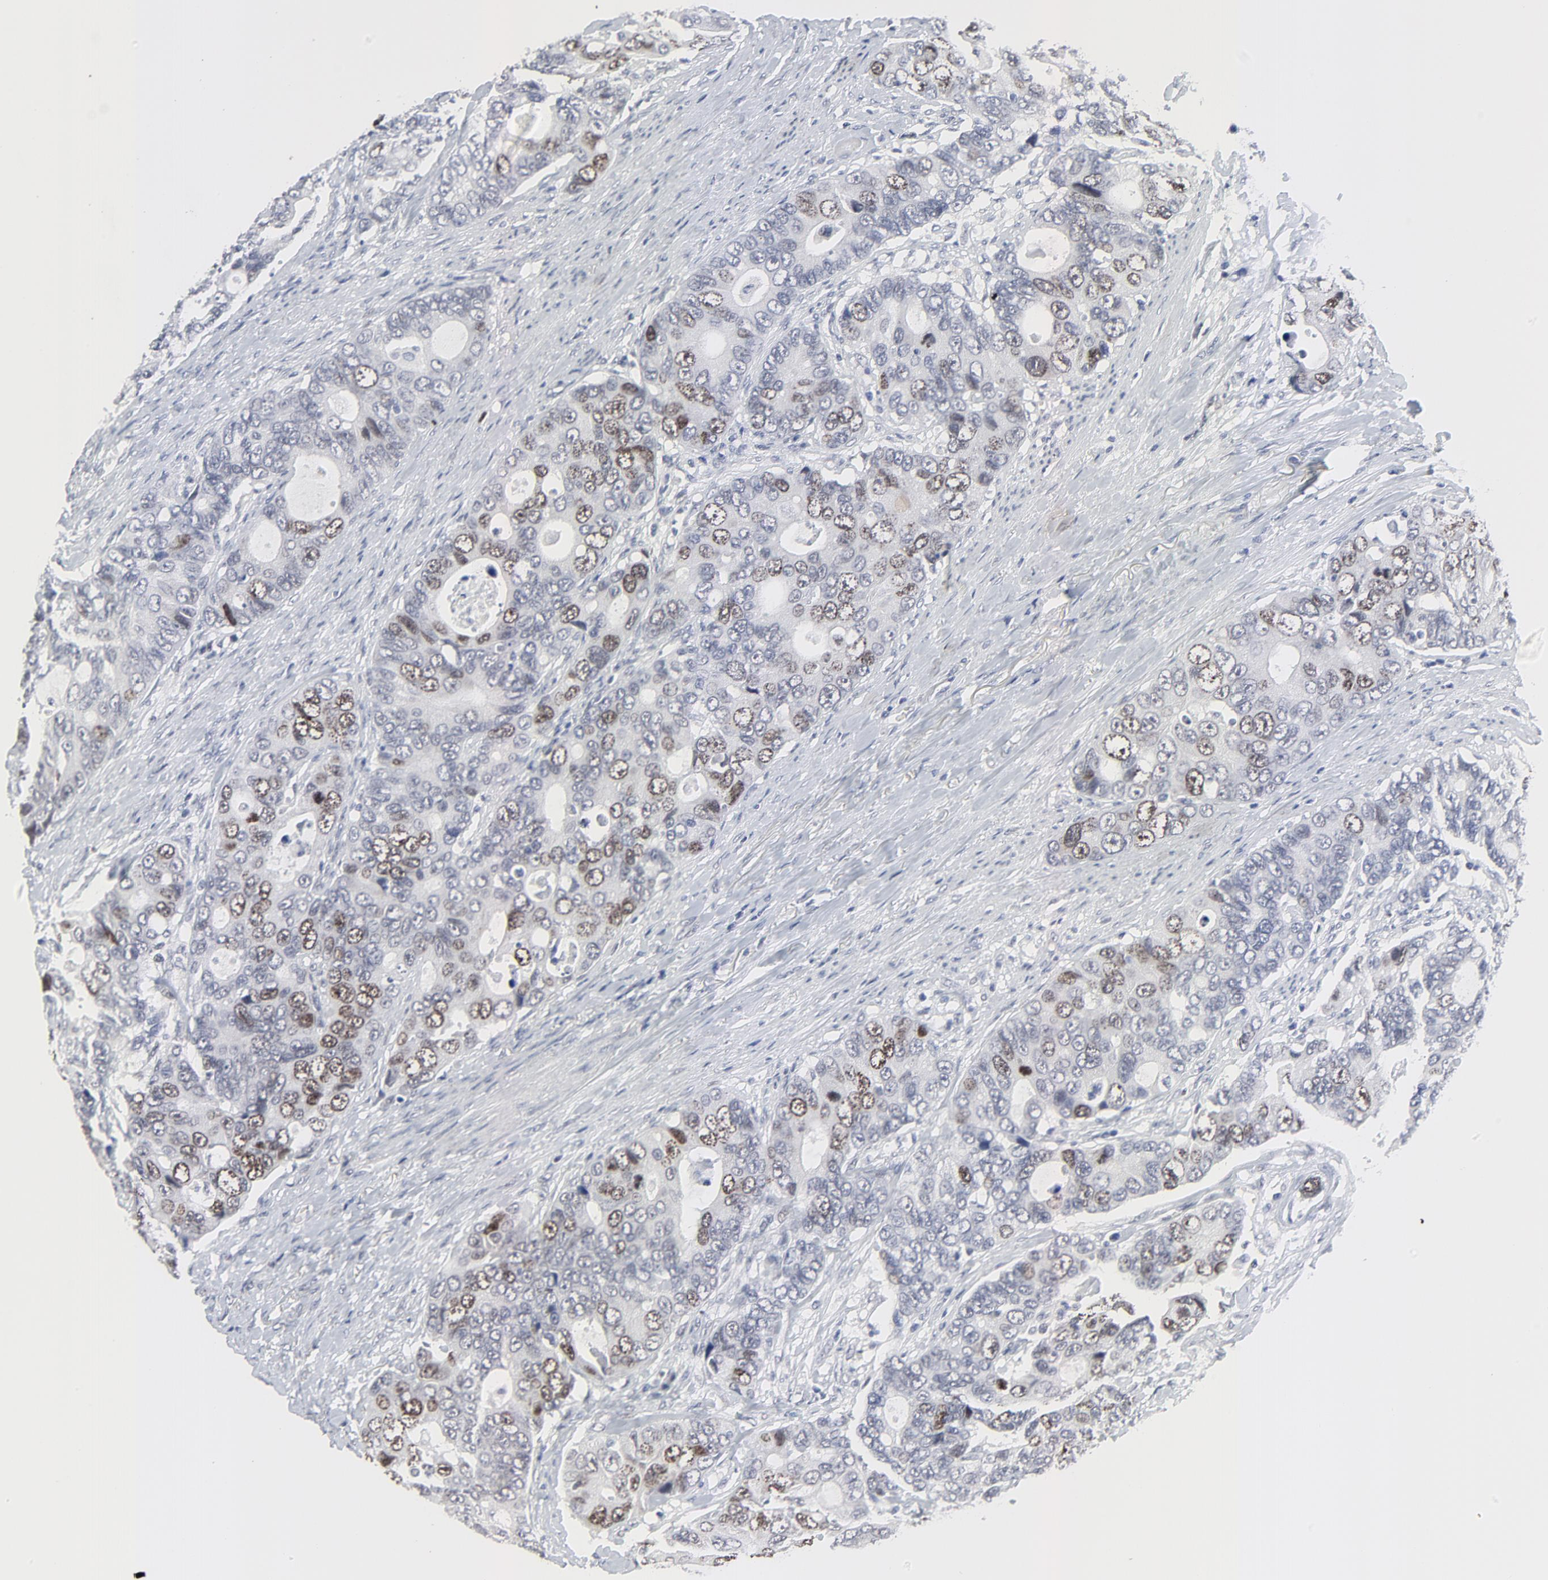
{"staining": {"intensity": "moderate", "quantity": "25%-75%", "location": "nuclear"}, "tissue": "colorectal cancer", "cell_type": "Tumor cells", "image_type": "cancer", "snomed": [{"axis": "morphology", "description": "Adenocarcinoma, NOS"}, {"axis": "topography", "description": "Rectum"}], "caption": "Immunohistochemistry (IHC) micrograph of human colorectal cancer (adenocarcinoma) stained for a protein (brown), which exhibits medium levels of moderate nuclear staining in approximately 25%-75% of tumor cells.", "gene": "ZNF589", "patient": {"sex": "female", "age": 67}}